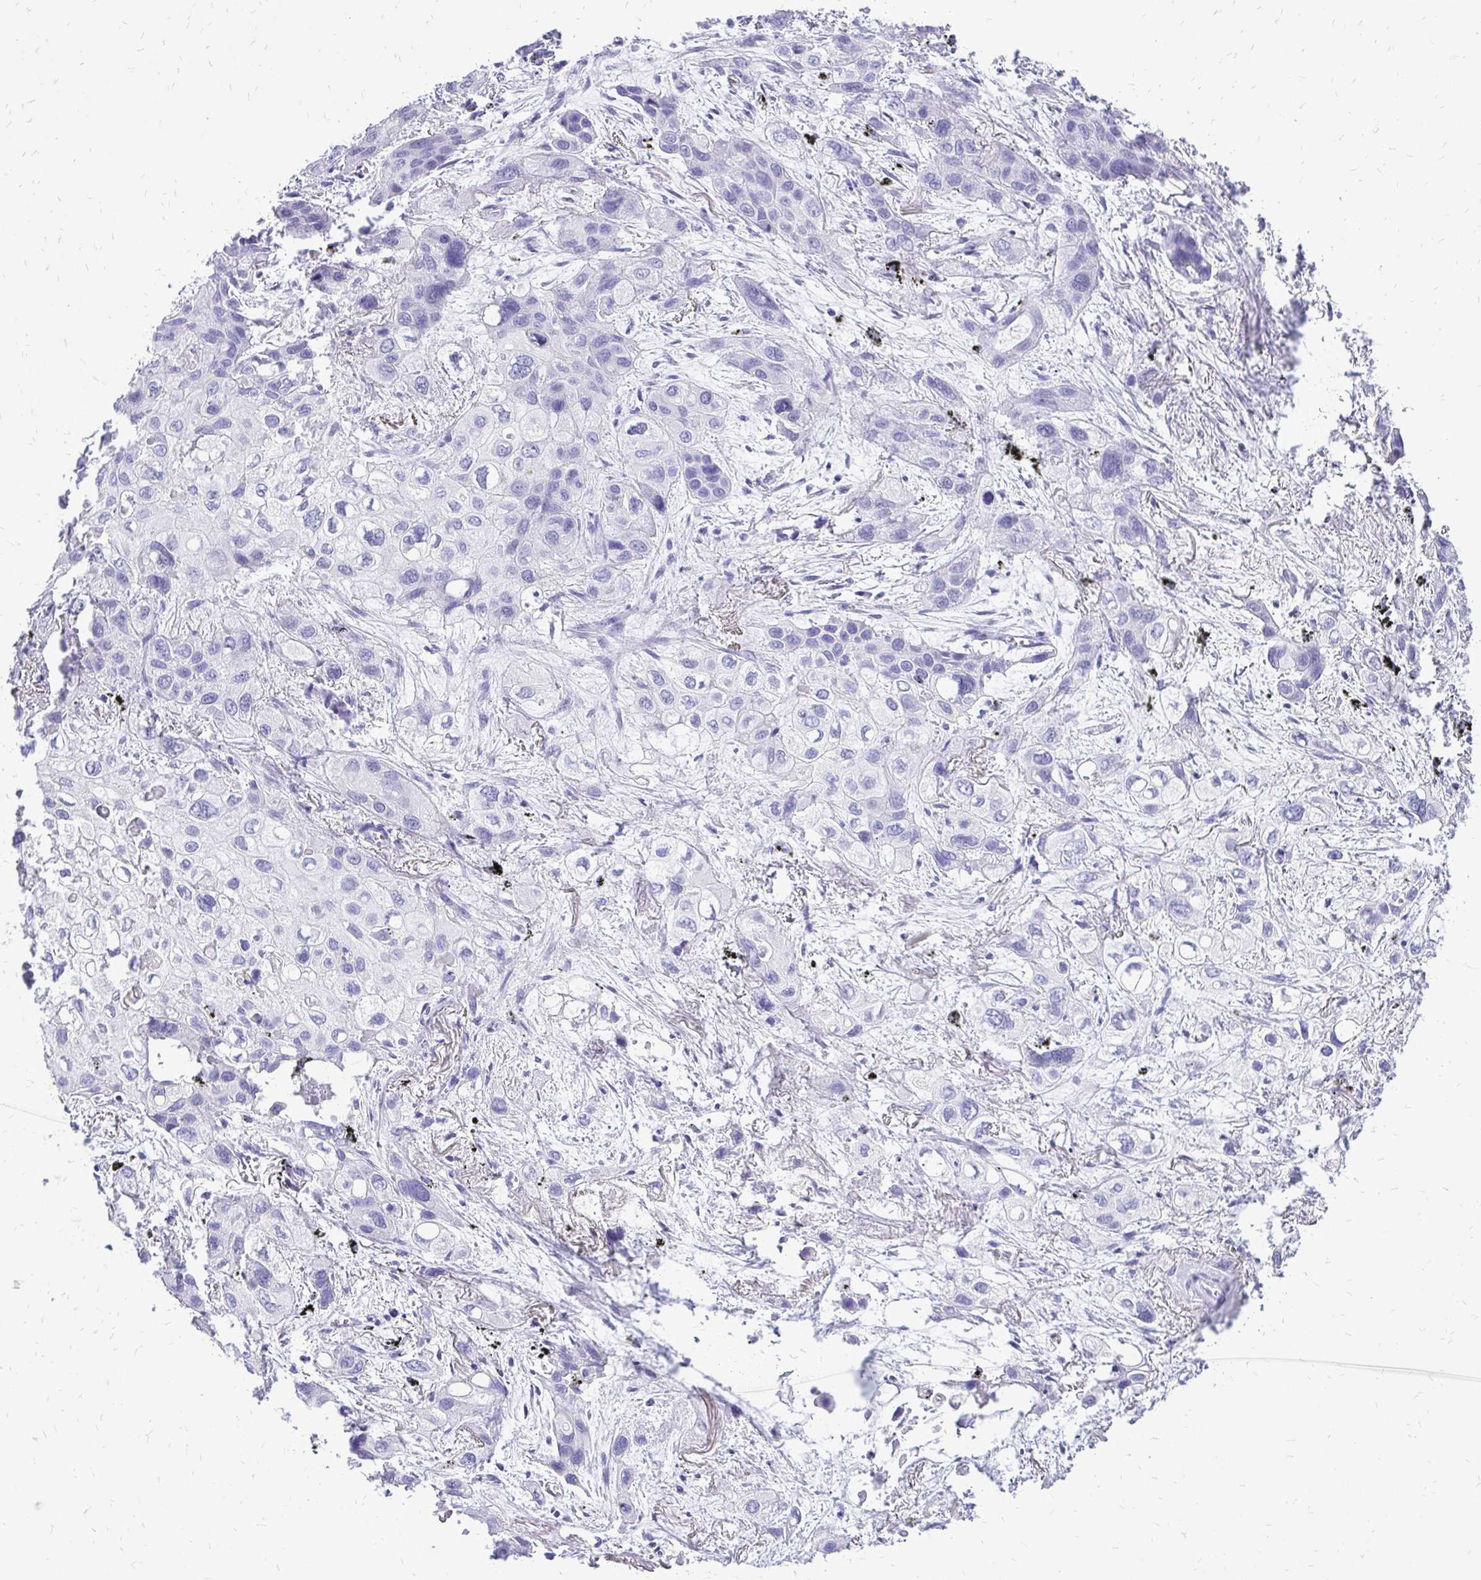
{"staining": {"intensity": "negative", "quantity": "none", "location": "none"}, "tissue": "lung cancer", "cell_type": "Tumor cells", "image_type": "cancer", "snomed": [{"axis": "morphology", "description": "Squamous cell carcinoma, NOS"}, {"axis": "morphology", "description": "Squamous cell carcinoma, metastatic, NOS"}, {"axis": "topography", "description": "Lung"}], "caption": "This image is of lung cancer (squamous cell carcinoma) stained with immunohistochemistry (IHC) to label a protein in brown with the nuclei are counter-stained blue. There is no staining in tumor cells.", "gene": "SLC32A1", "patient": {"sex": "male", "age": 59}}